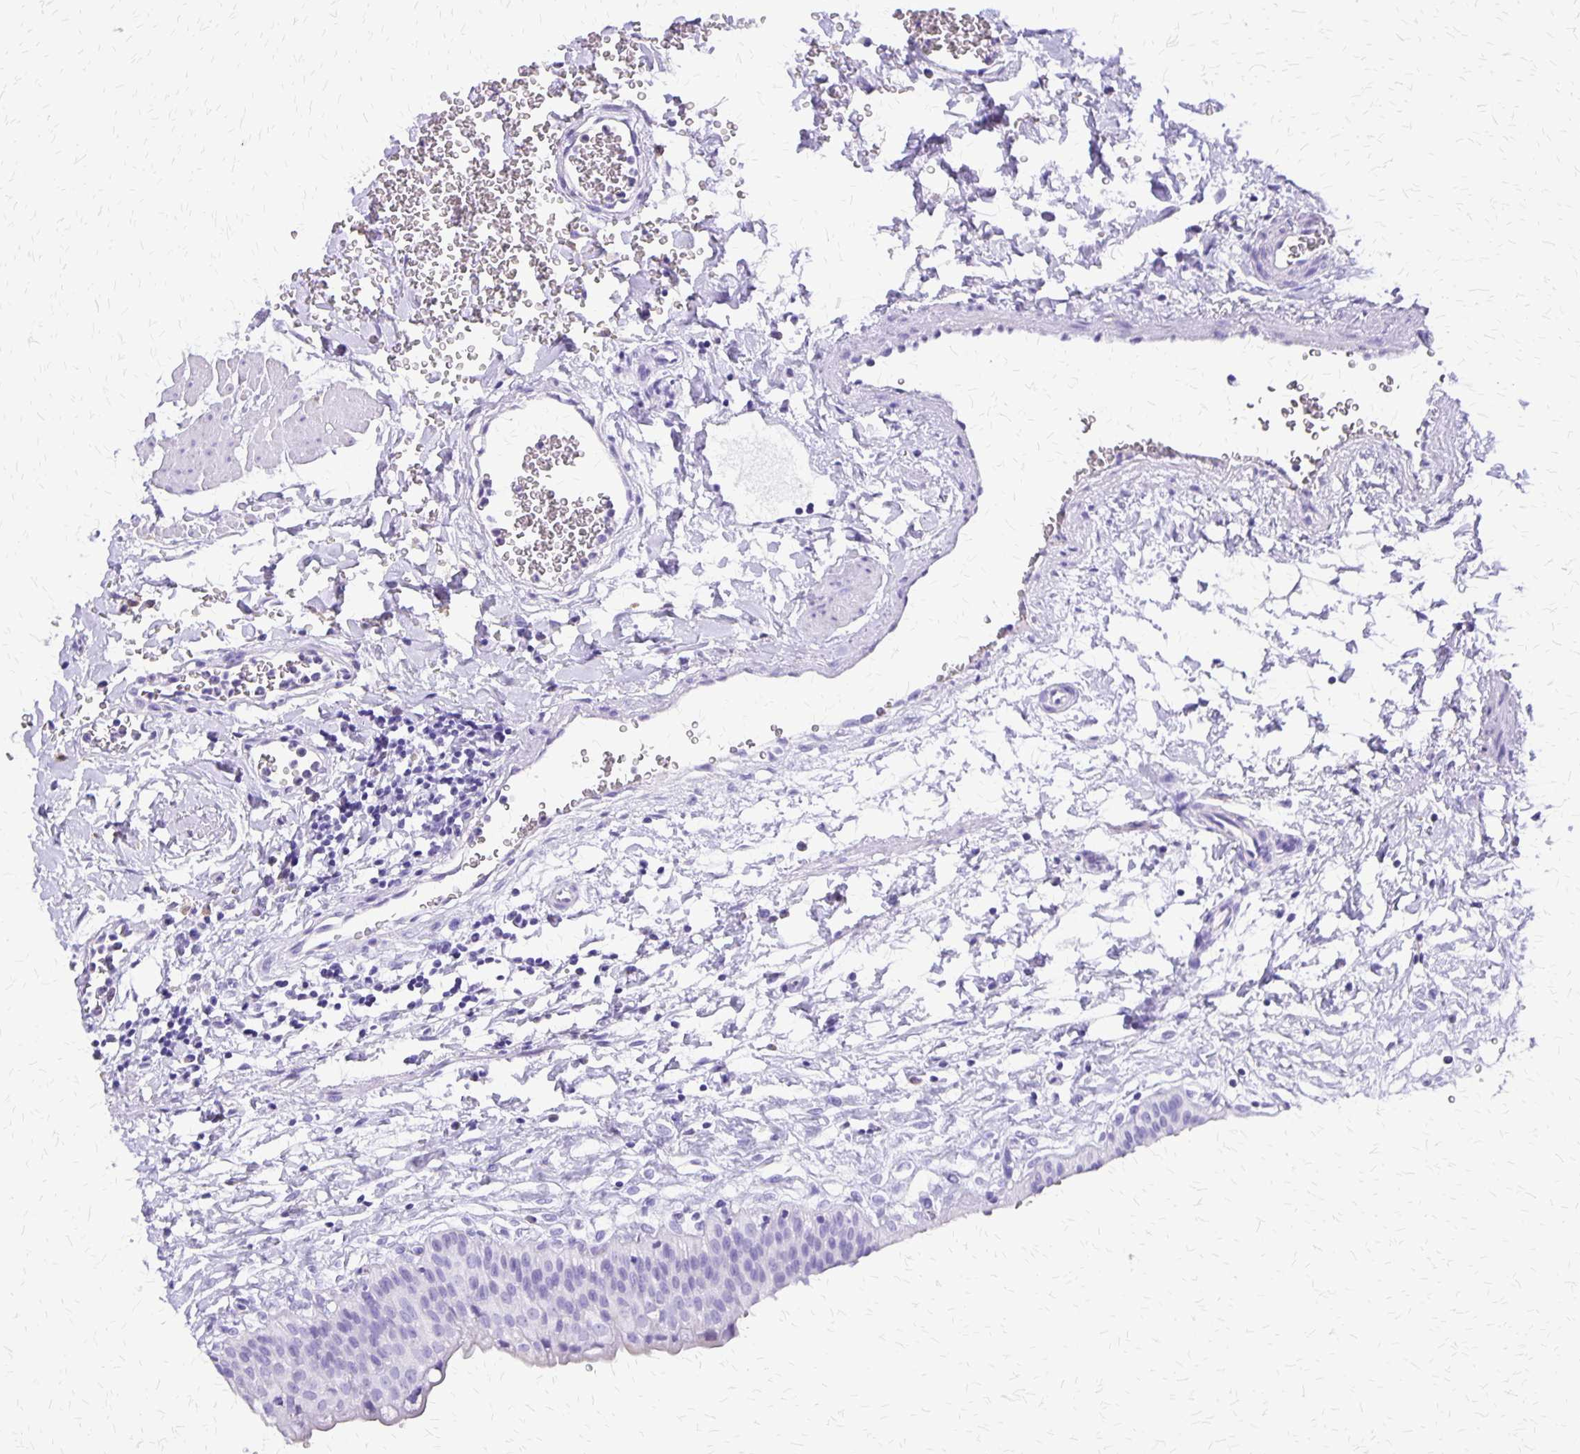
{"staining": {"intensity": "negative", "quantity": "none", "location": "none"}, "tissue": "urinary bladder", "cell_type": "Urothelial cells", "image_type": "normal", "snomed": [{"axis": "morphology", "description": "Normal tissue, NOS"}, {"axis": "topography", "description": "Urinary bladder"}], "caption": "An image of human urinary bladder is negative for staining in urothelial cells. (Brightfield microscopy of DAB IHC at high magnification).", "gene": "SLC13A2", "patient": {"sex": "male", "age": 55}}